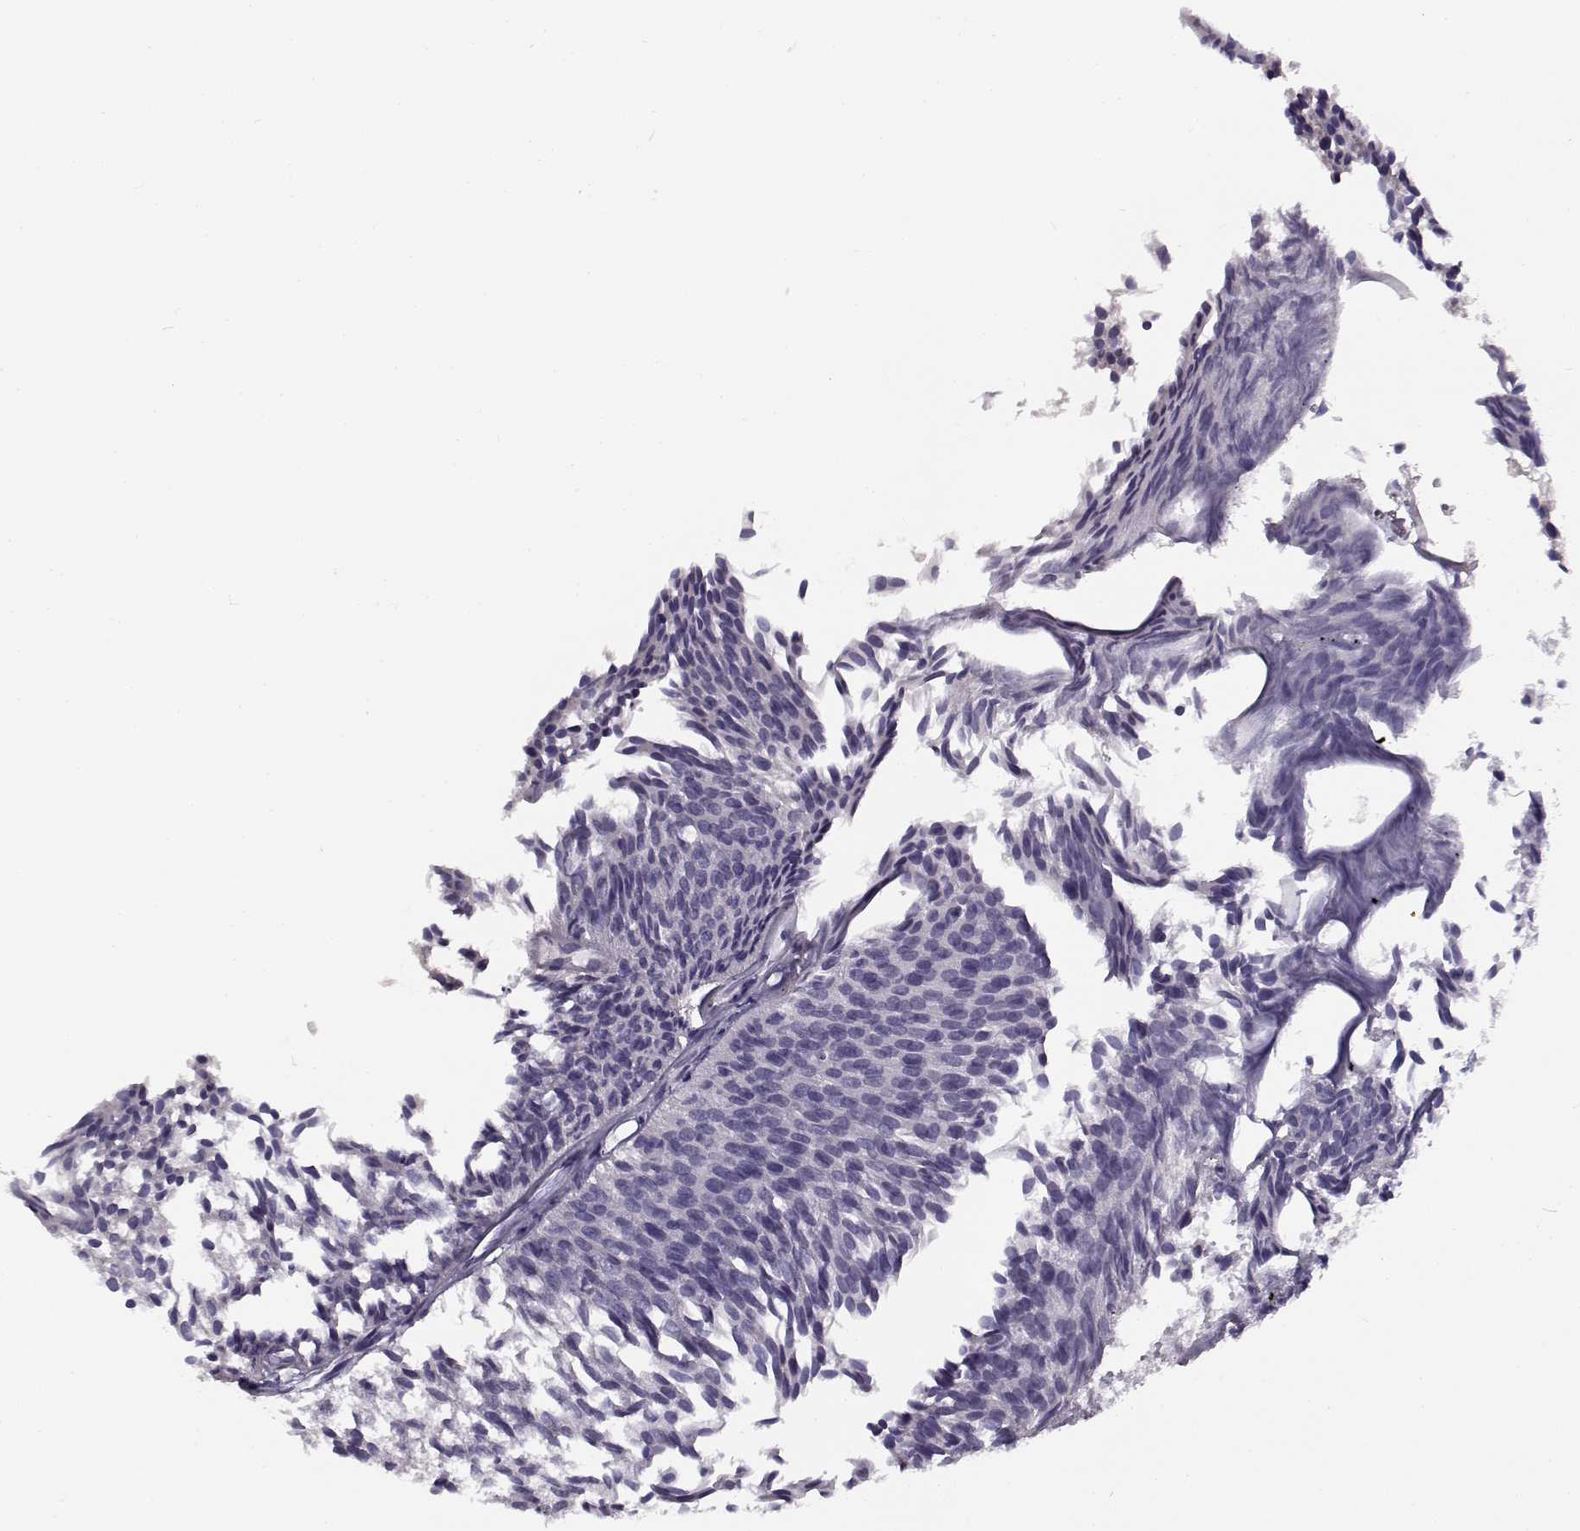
{"staining": {"intensity": "negative", "quantity": "none", "location": "none"}, "tissue": "urothelial cancer", "cell_type": "Tumor cells", "image_type": "cancer", "snomed": [{"axis": "morphology", "description": "Urothelial carcinoma, Low grade"}, {"axis": "topography", "description": "Urinary bladder"}], "caption": "Protein analysis of low-grade urothelial carcinoma shows no significant expression in tumor cells.", "gene": "TMEM145", "patient": {"sex": "male", "age": 63}}